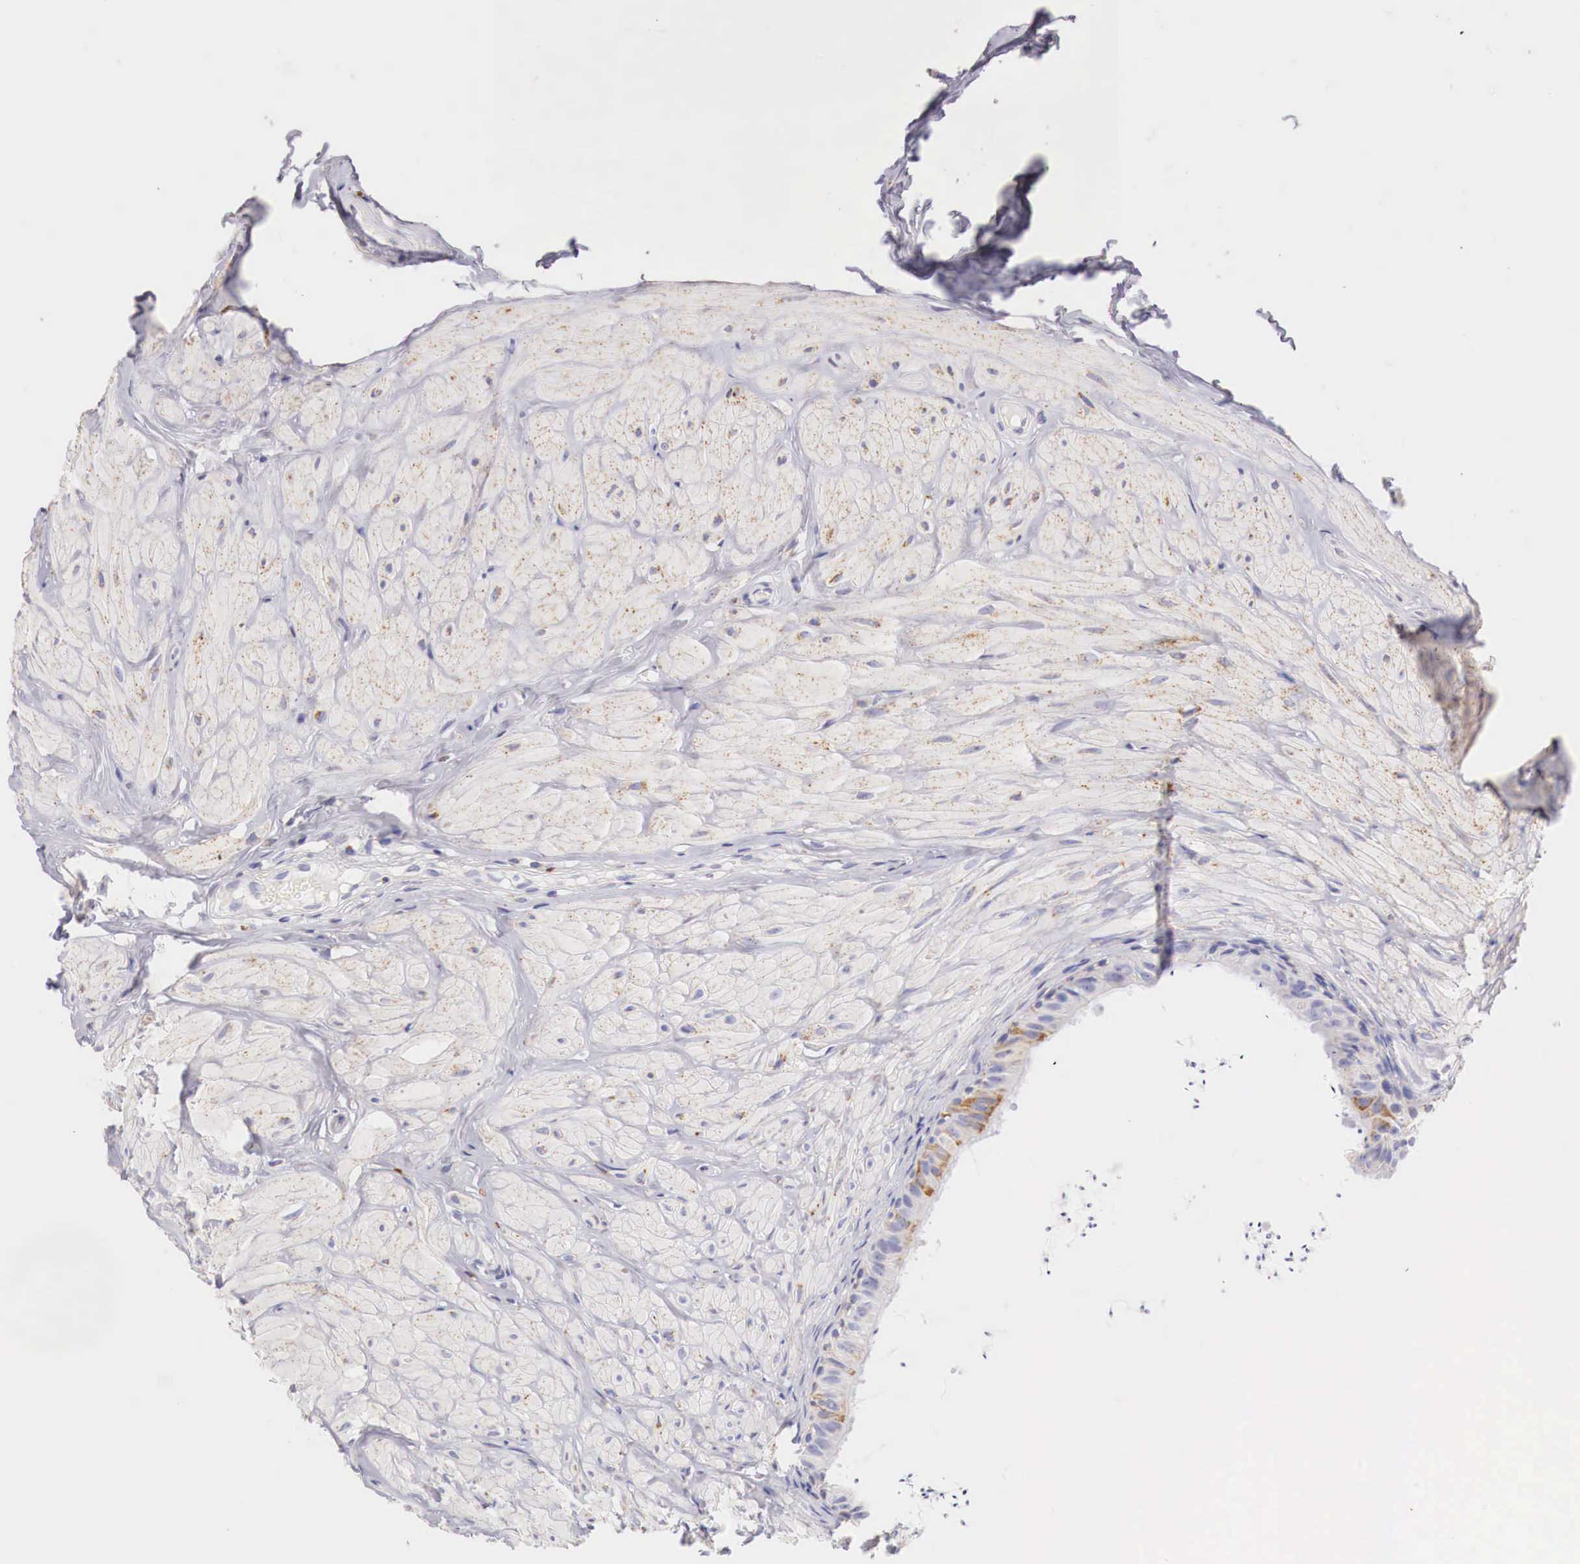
{"staining": {"intensity": "moderate", "quantity": "<25%", "location": "cytoplasmic/membranous"}, "tissue": "epididymis", "cell_type": "Glandular cells", "image_type": "normal", "snomed": [{"axis": "morphology", "description": "Normal tissue, NOS"}, {"axis": "topography", "description": "Epididymis"}], "caption": "Moderate cytoplasmic/membranous expression is seen in about <25% of glandular cells in unremarkable epididymis.", "gene": "IDH3G", "patient": {"sex": "male", "age": 52}}